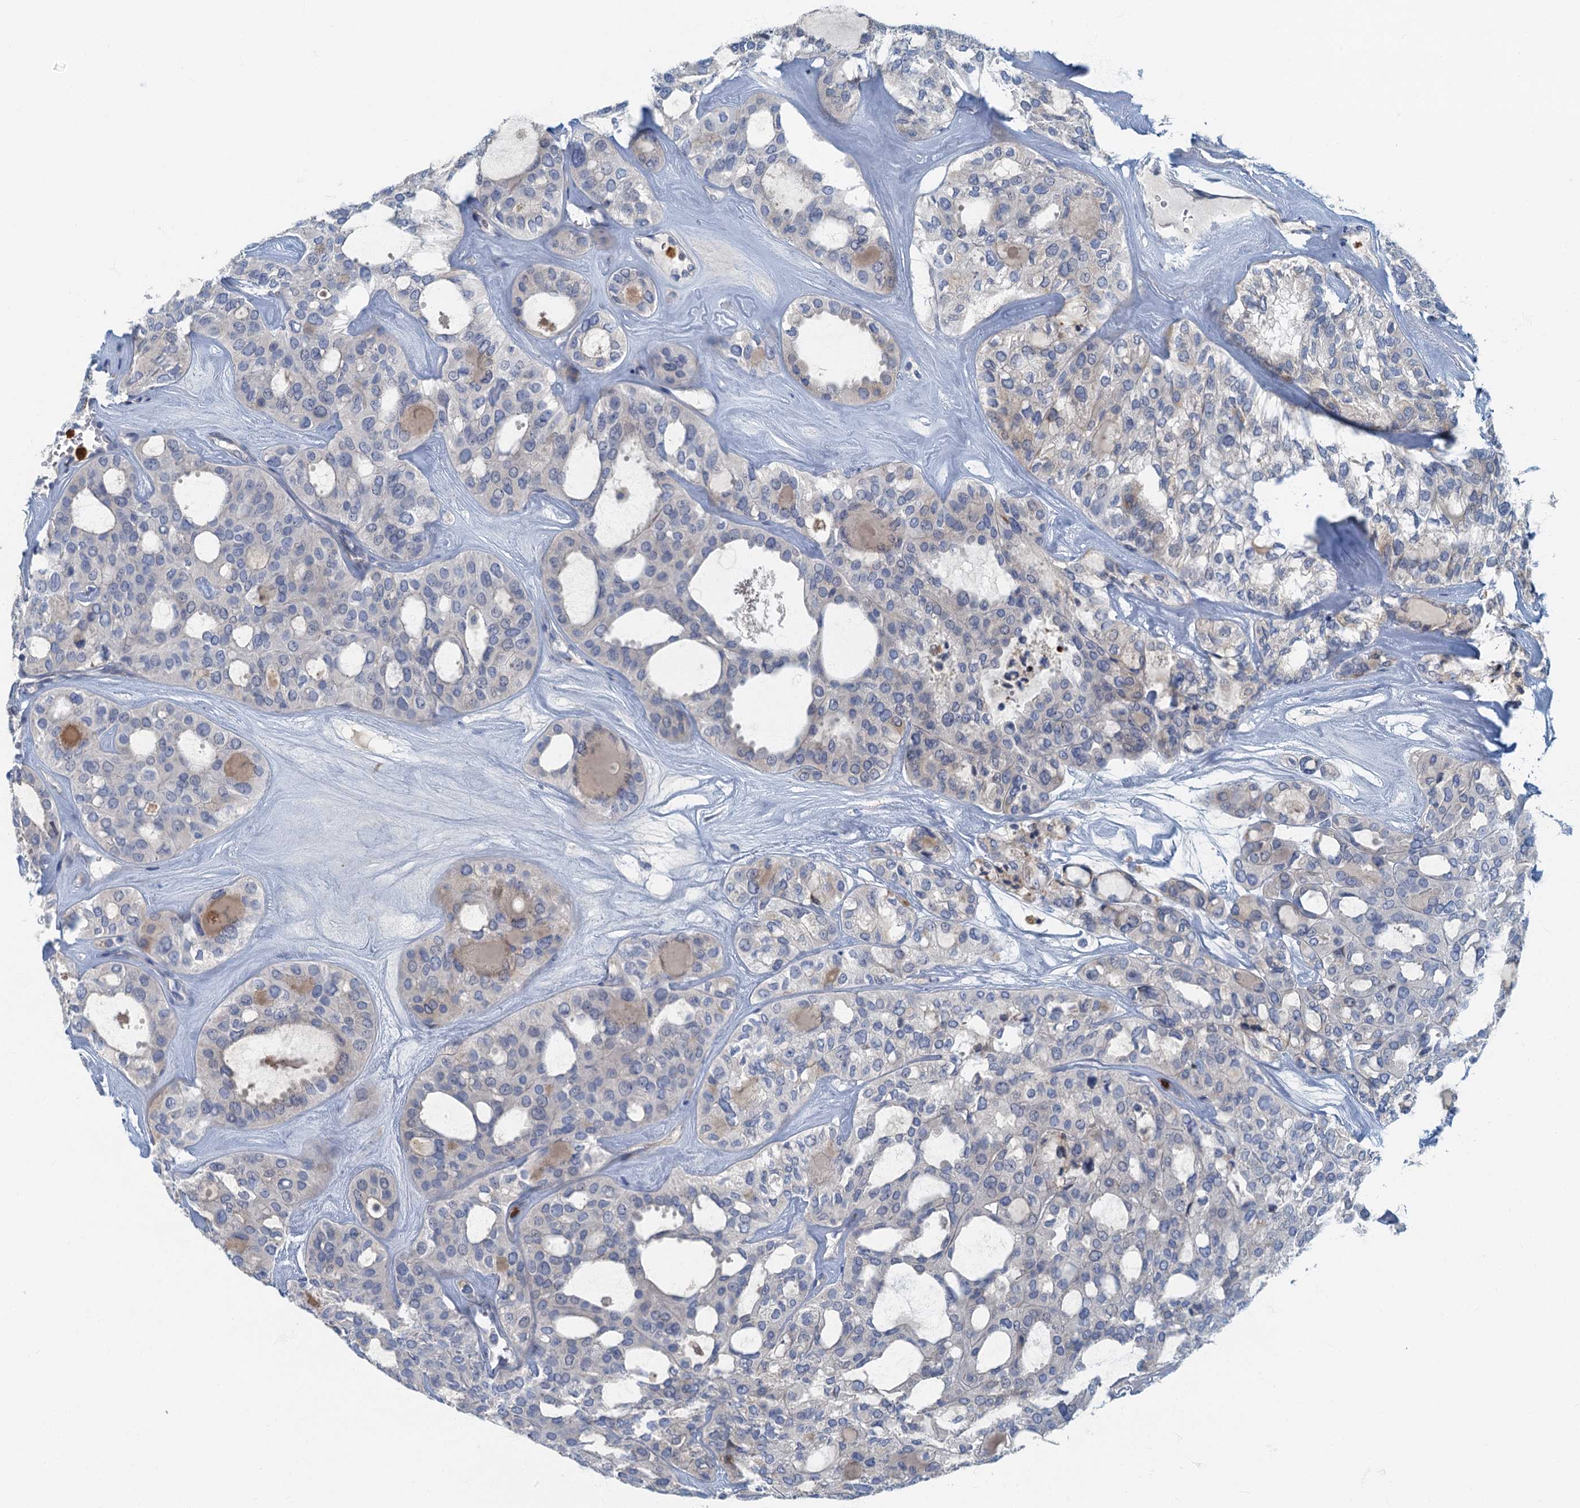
{"staining": {"intensity": "negative", "quantity": "none", "location": "none"}, "tissue": "thyroid cancer", "cell_type": "Tumor cells", "image_type": "cancer", "snomed": [{"axis": "morphology", "description": "Follicular adenoma carcinoma, NOS"}, {"axis": "topography", "description": "Thyroid gland"}], "caption": "Immunohistochemistry of human thyroid follicular adenoma carcinoma exhibits no staining in tumor cells.", "gene": "ANKDD1A", "patient": {"sex": "male", "age": 75}}